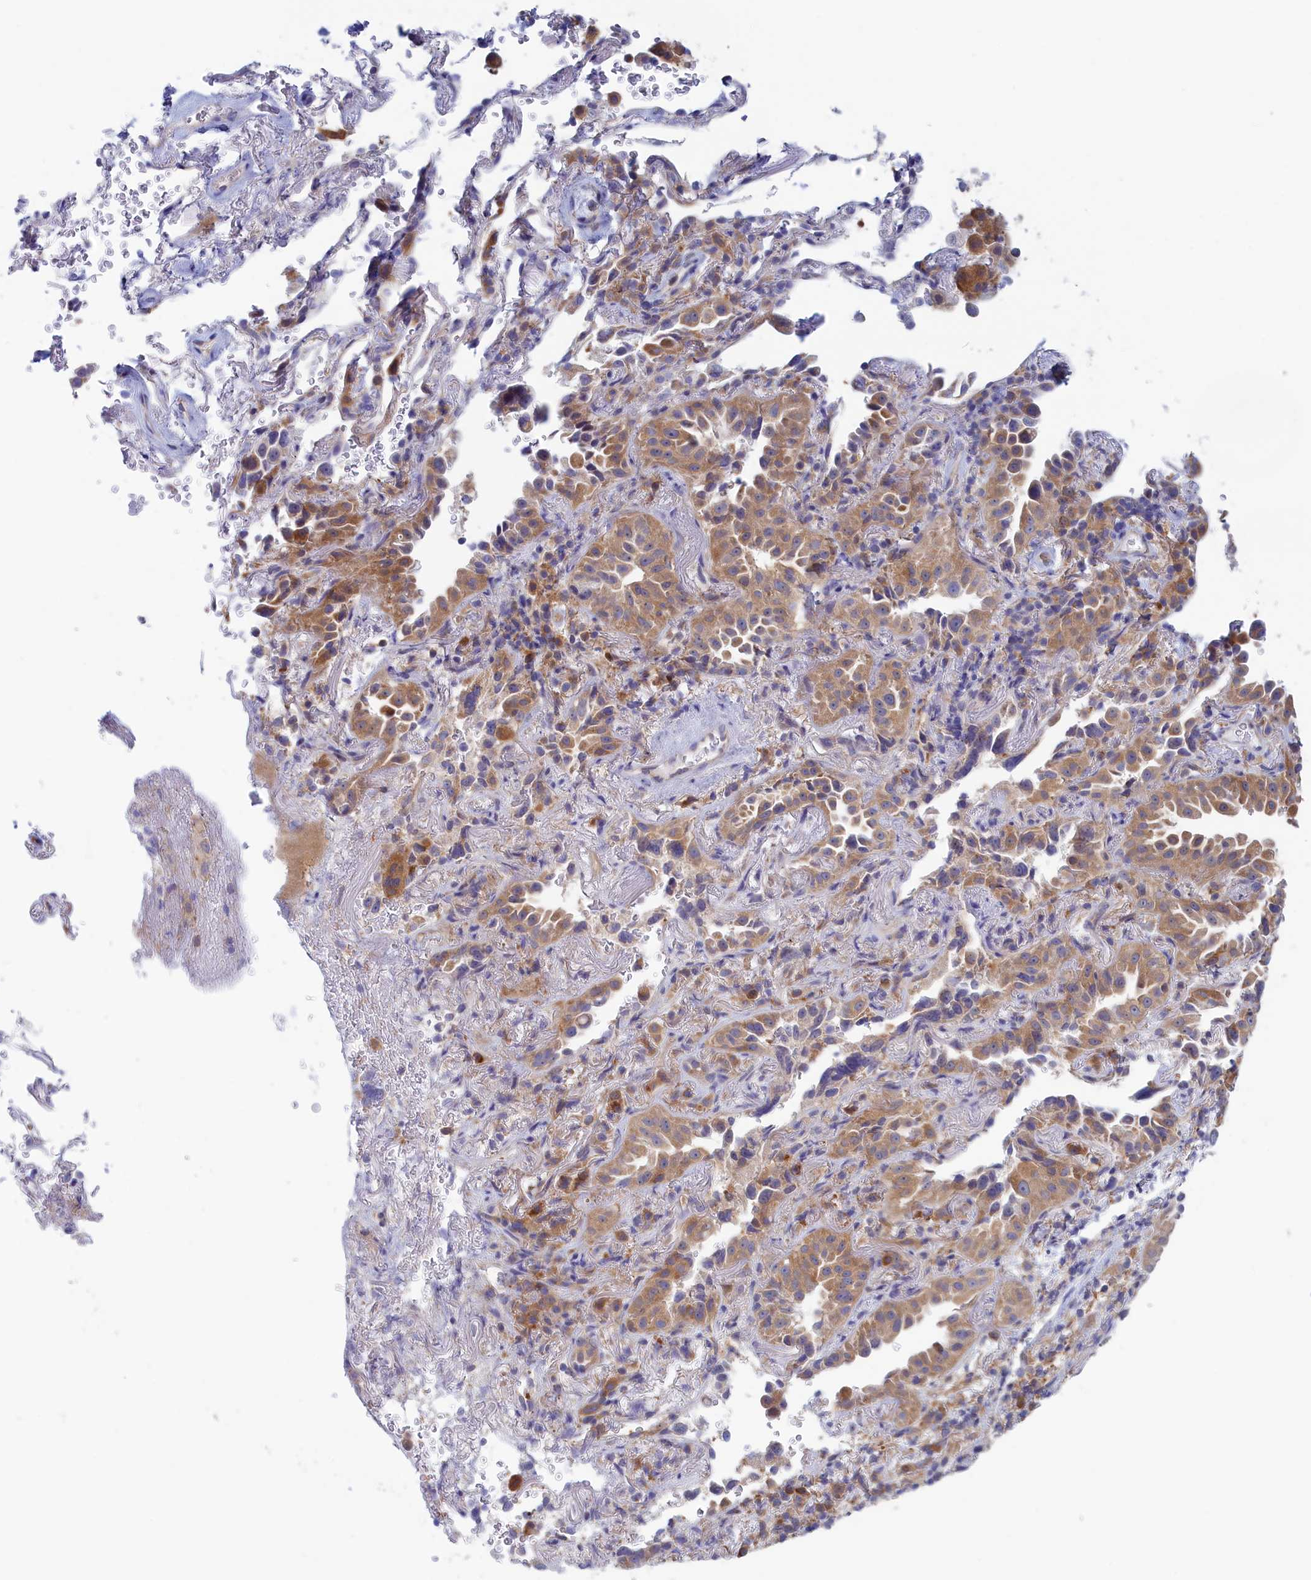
{"staining": {"intensity": "moderate", "quantity": ">75%", "location": "cytoplasmic/membranous"}, "tissue": "lung cancer", "cell_type": "Tumor cells", "image_type": "cancer", "snomed": [{"axis": "morphology", "description": "Adenocarcinoma, NOS"}, {"axis": "topography", "description": "Lung"}], "caption": "IHC of lung cancer (adenocarcinoma) exhibits medium levels of moderate cytoplasmic/membranous expression in about >75% of tumor cells. The staining is performed using DAB brown chromogen to label protein expression. The nuclei are counter-stained blue using hematoxylin.", "gene": "SYNDIG1L", "patient": {"sex": "female", "age": 69}}